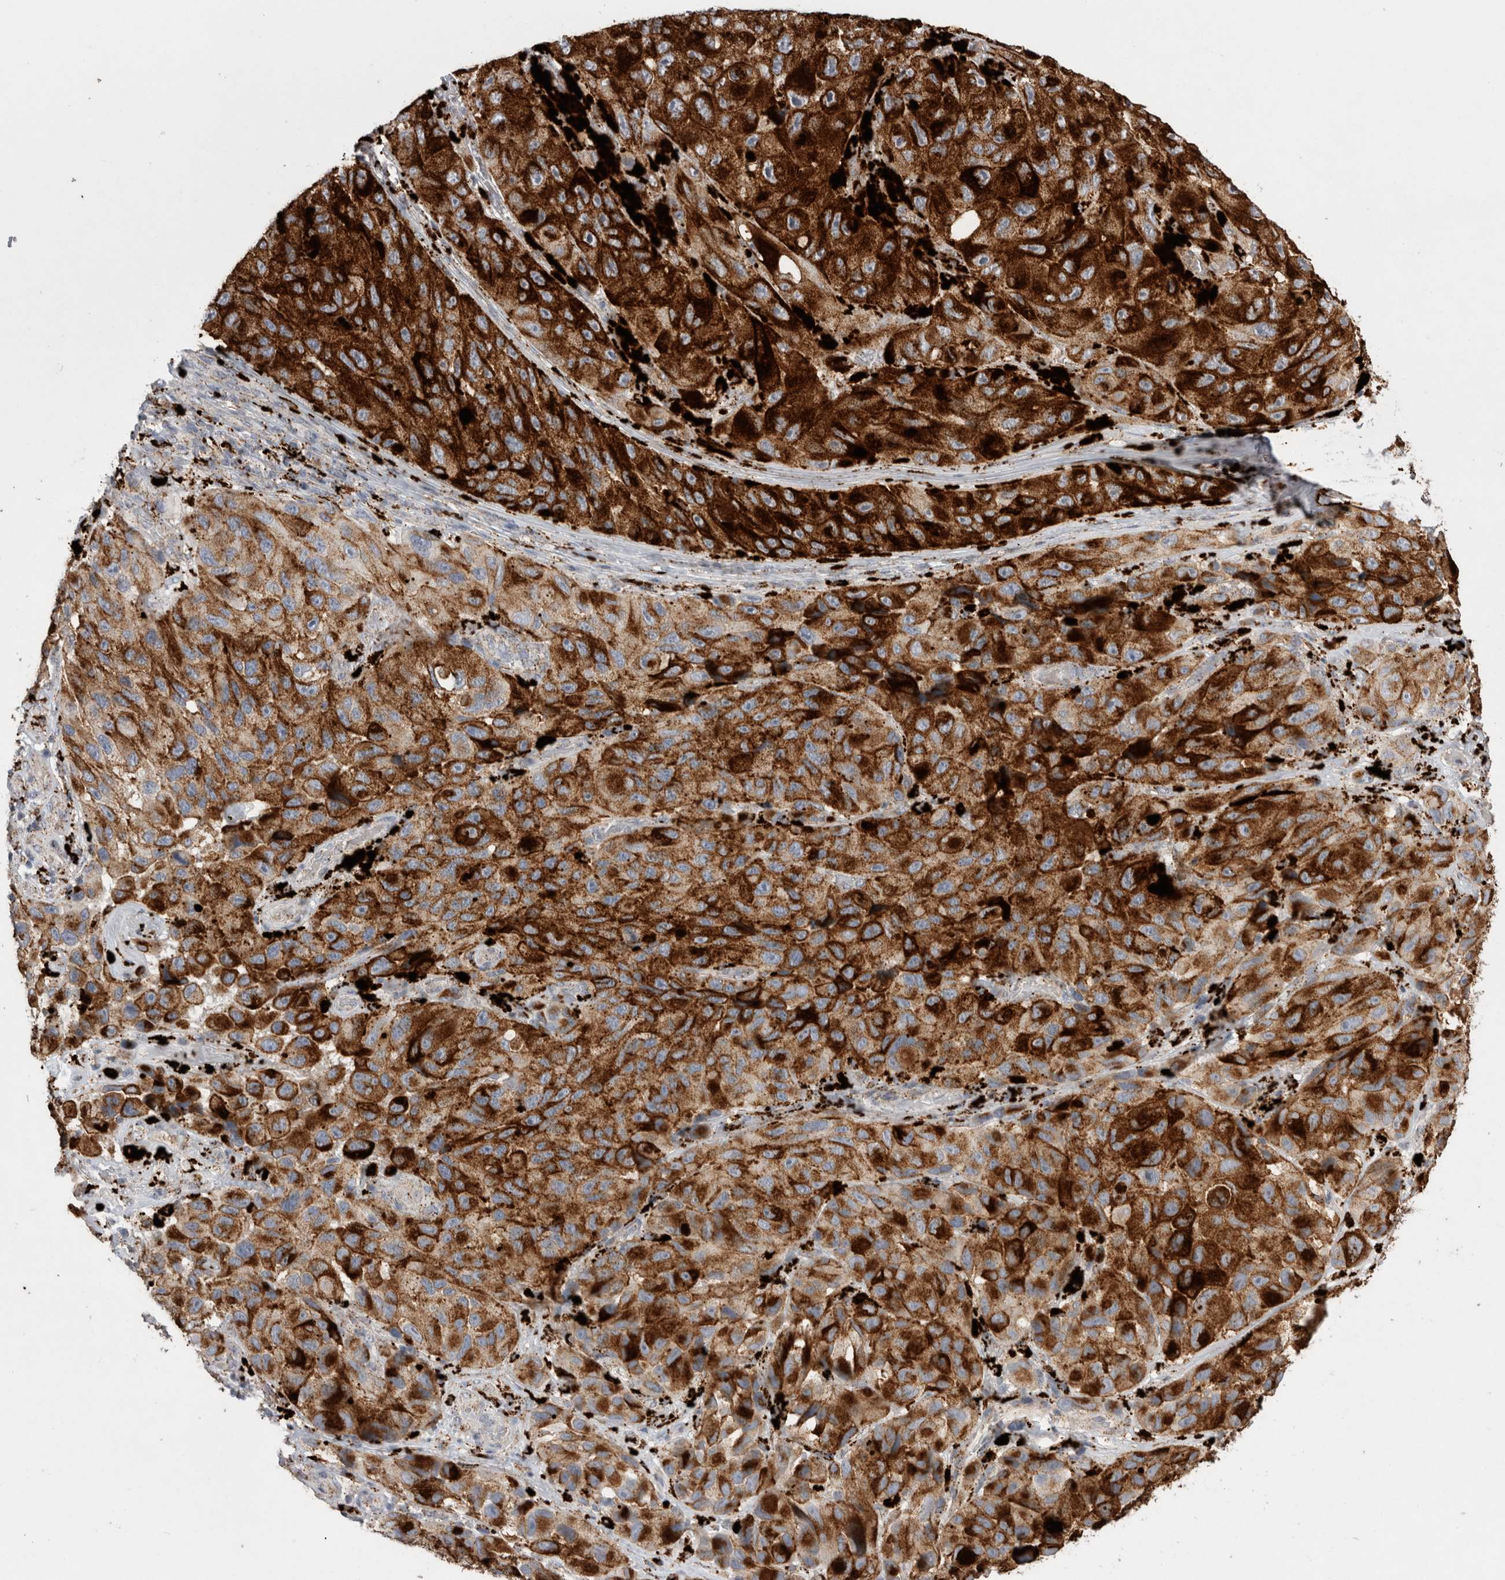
{"staining": {"intensity": "strong", "quantity": ">75%", "location": "cytoplasmic/membranous"}, "tissue": "melanoma", "cell_type": "Tumor cells", "image_type": "cancer", "snomed": [{"axis": "morphology", "description": "Malignant melanoma, NOS"}, {"axis": "topography", "description": "Skin"}], "caption": "The immunohistochemical stain highlights strong cytoplasmic/membranous expression in tumor cells of melanoma tissue.", "gene": "CTSA", "patient": {"sex": "female", "age": 73}}